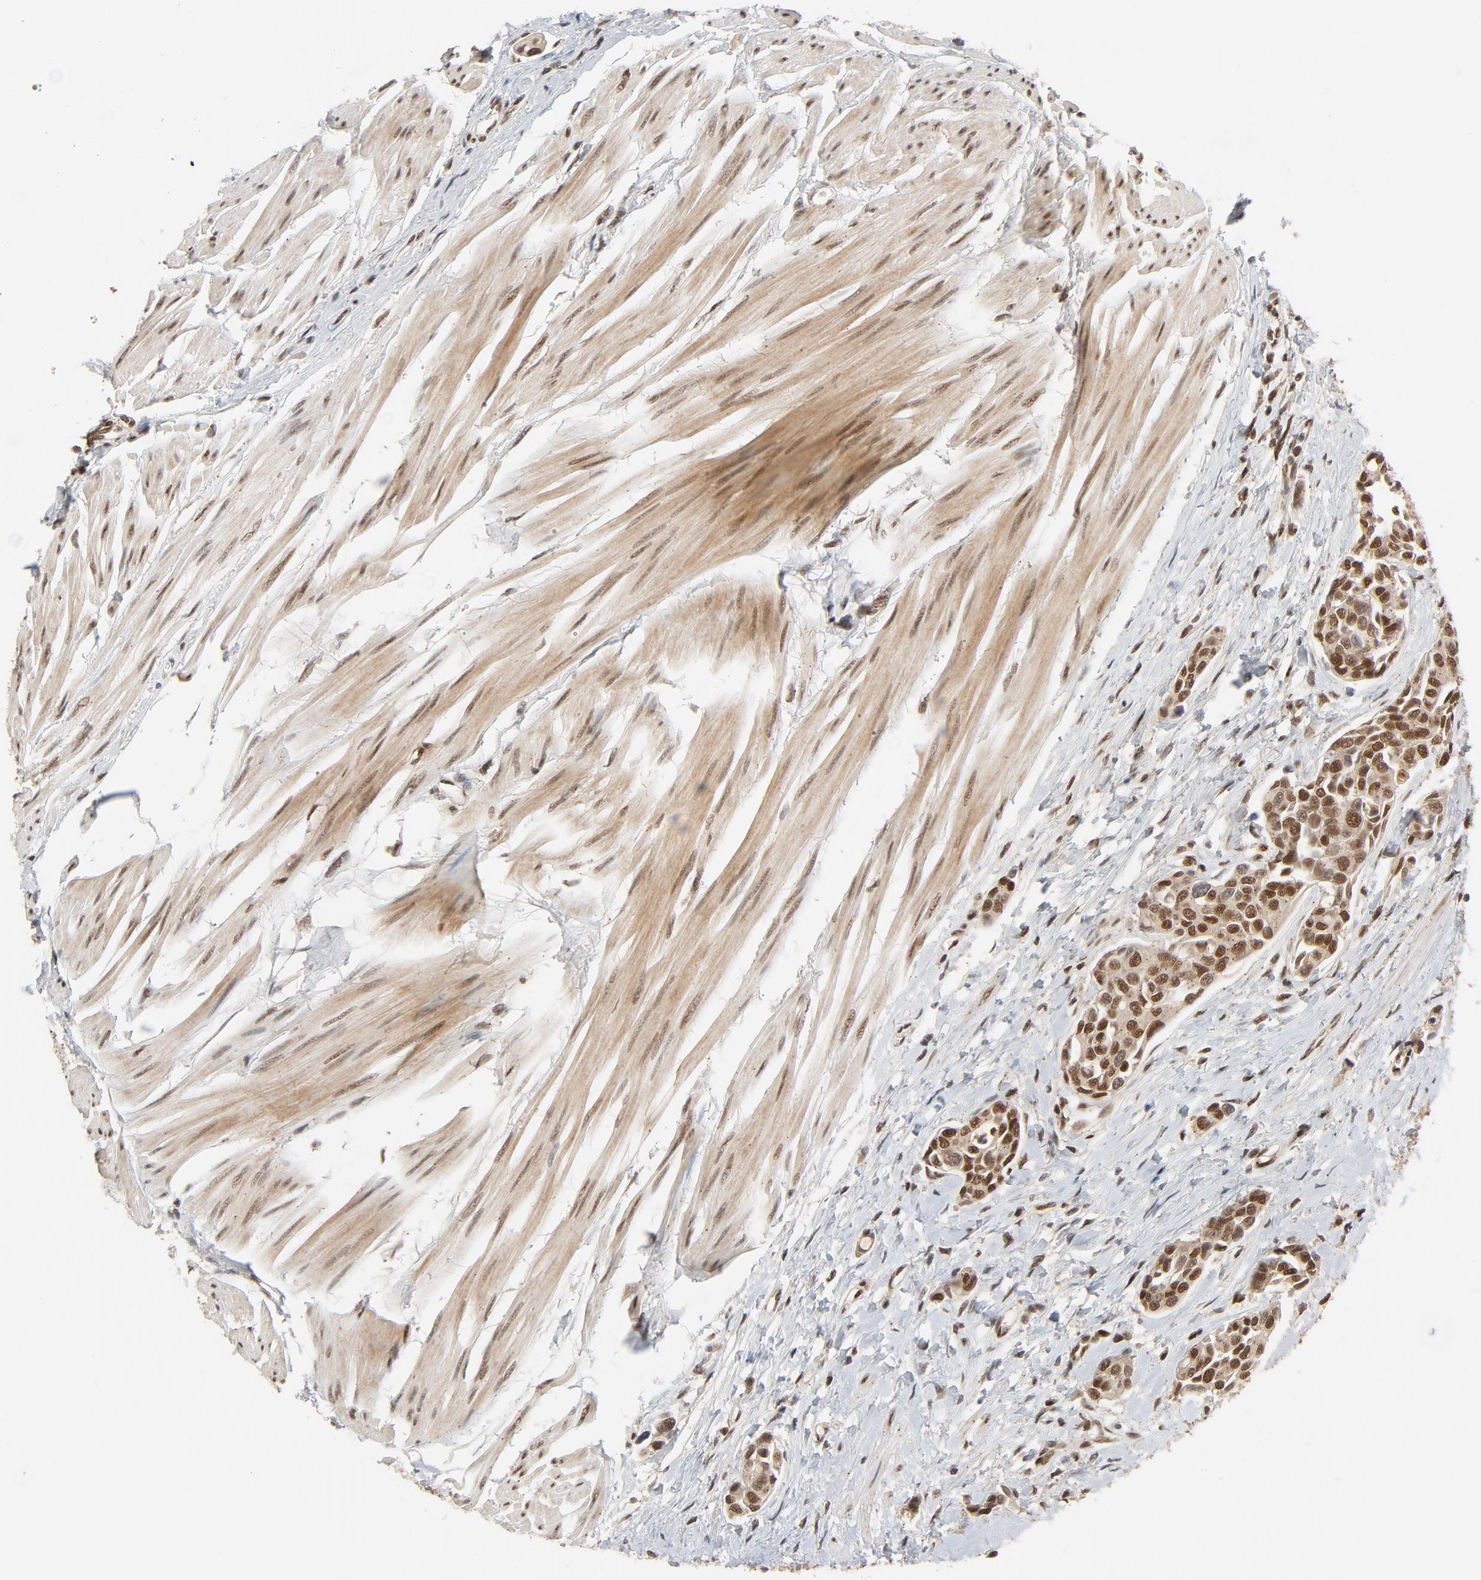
{"staining": {"intensity": "strong", "quantity": ">75%", "location": "nuclear"}, "tissue": "urothelial cancer", "cell_type": "Tumor cells", "image_type": "cancer", "snomed": [{"axis": "morphology", "description": "Urothelial carcinoma, High grade"}, {"axis": "topography", "description": "Urinary bladder"}], "caption": "High-power microscopy captured an IHC photomicrograph of high-grade urothelial carcinoma, revealing strong nuclear positivity in approximately >75% of tumor cells.", "gene": "SMARCD1", "patient": {"sex": "male", "age": 78}}